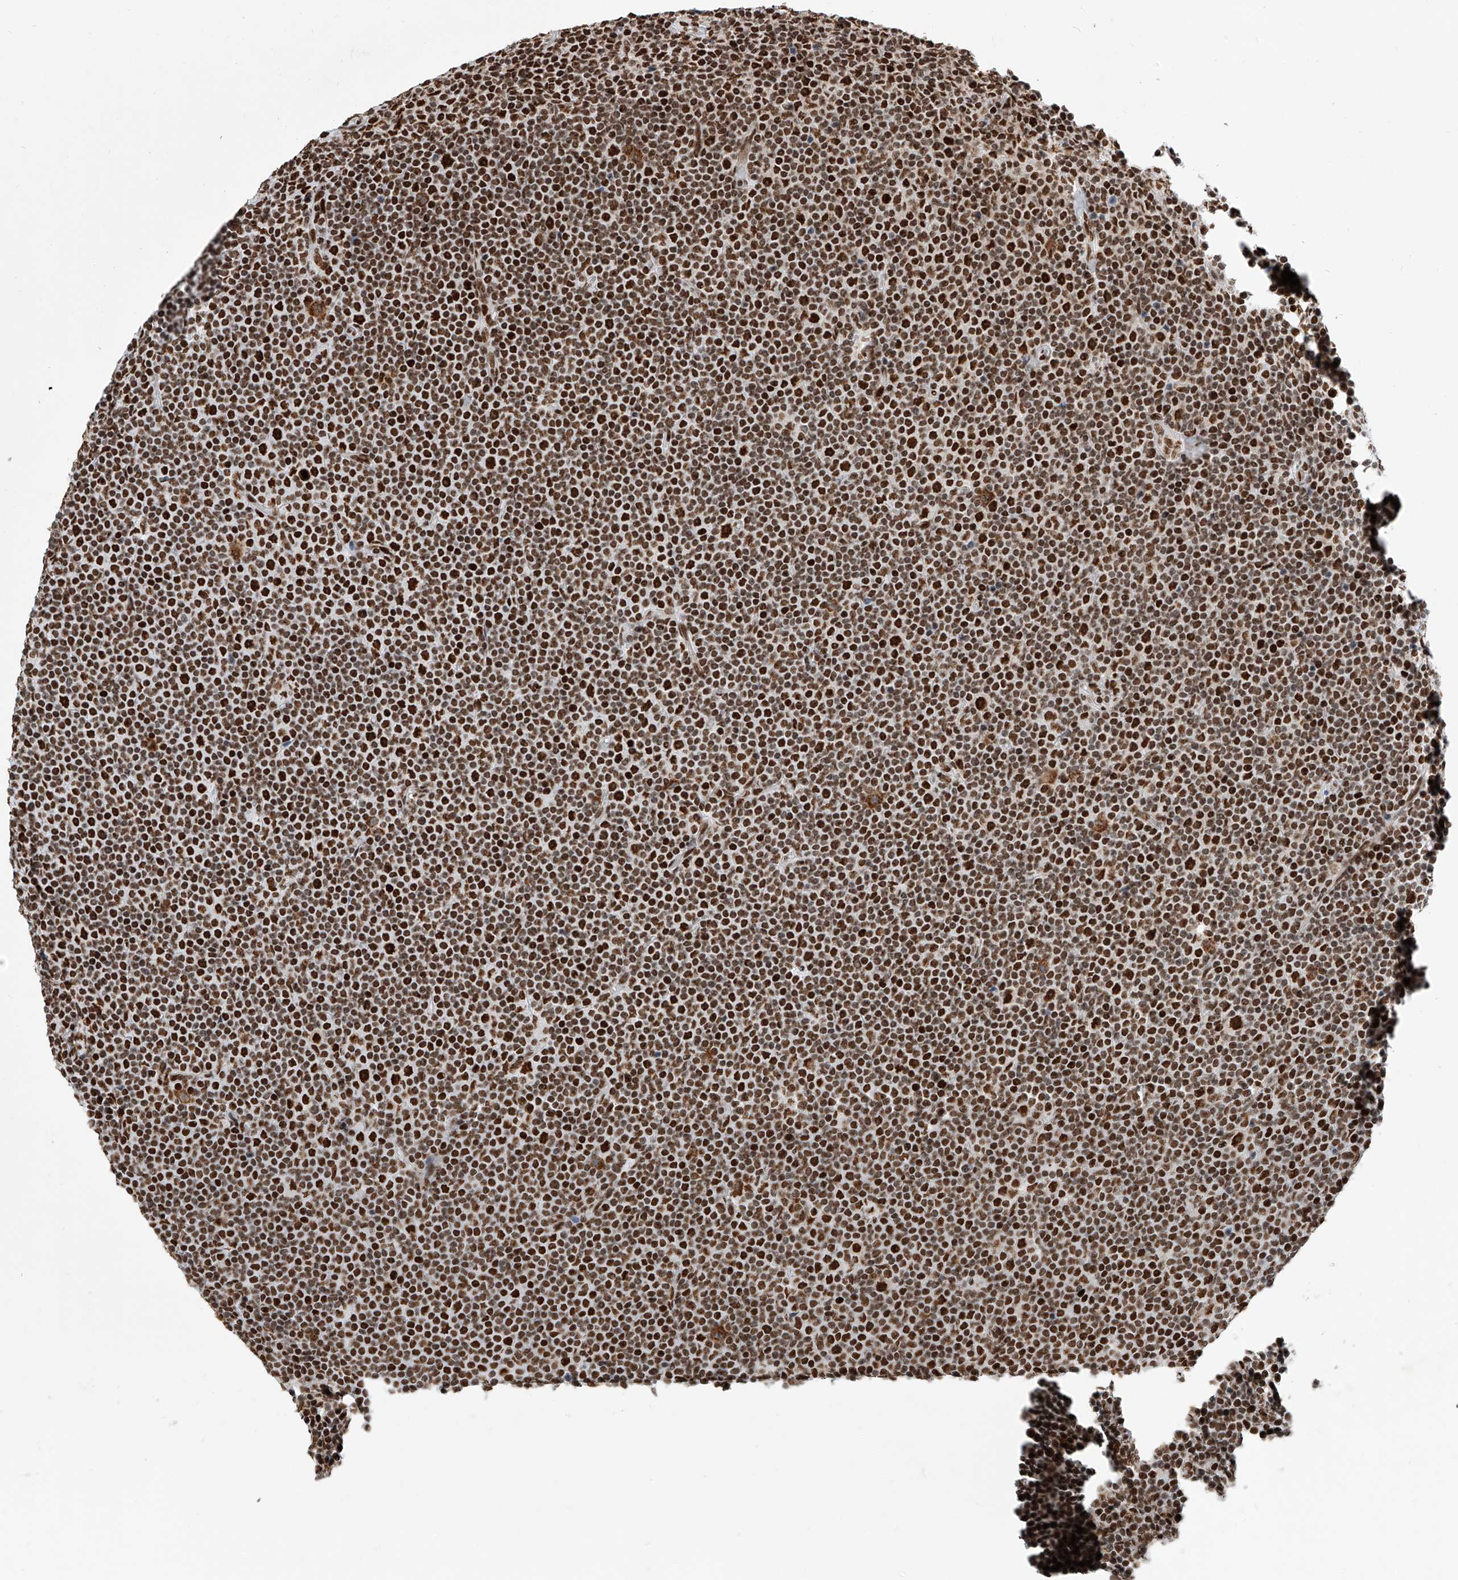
{"staining": {"intensity": "strong", "quantity": ">75%", "location": "nuclear"}, "tissue": "lymphoma", "cell_type": "Tumor cells", "image_type": "cancer", "snomed": [{"axis": "morphology", "description": "Malignant lymphoma, non-Hodgkin's type, Low grade"}, {"axis": "topography", "description": "Lymph node"}], "caption": "Protein expression analysis of human low-grade malignant lymphoma, non-Hodgkin's type reveals strong nuclear expression in about >75% of tumor cells. Immunohistochemistry (ihc) stains the protein in brown and the nuclei are stained blue.", "gene": "SRSF6", "patient": {"sex": "female", "age": 67}}